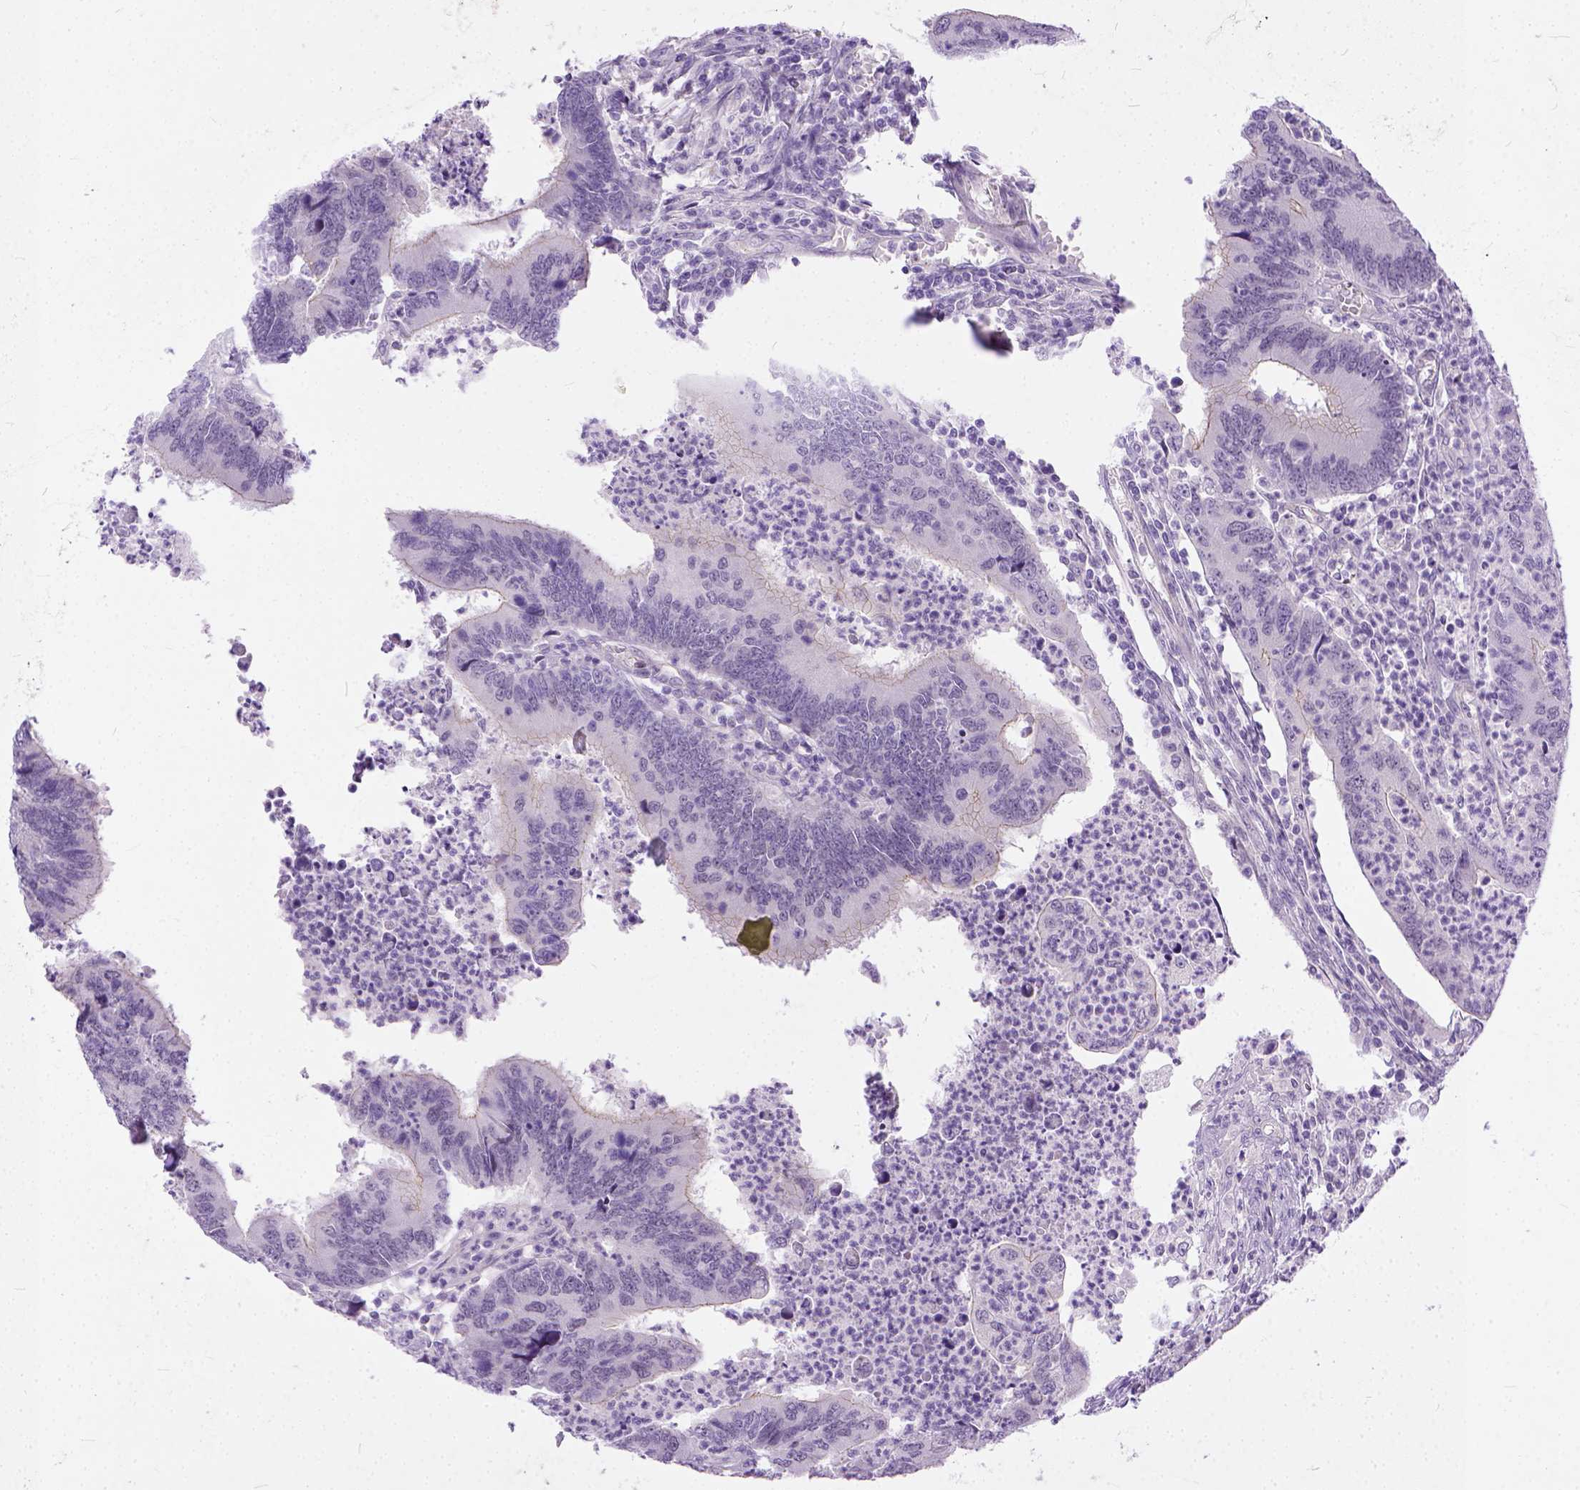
{"staining": {"intensity": "weak", "quantity": "25%-75%", "location": "cytoplasmic/membranous"}, "tissue": "colorectal cancer", "cell_type": "Tumor cells", "image_type": "cancer", "snomed": [{"axis": "morphology", "description": "Adenocarcinoma, NOS"}, {"axis": "topography", "description": "Colon"}], "caption": "Colorectal adenocarcinoma stained with immunohistochemistry (IHC) shows weak cytoplasmic/membranous expression in about 25%-75% of tumor cells.", "gene": "ADGRF1", "patient": {"sex": "female", "age": 67}}